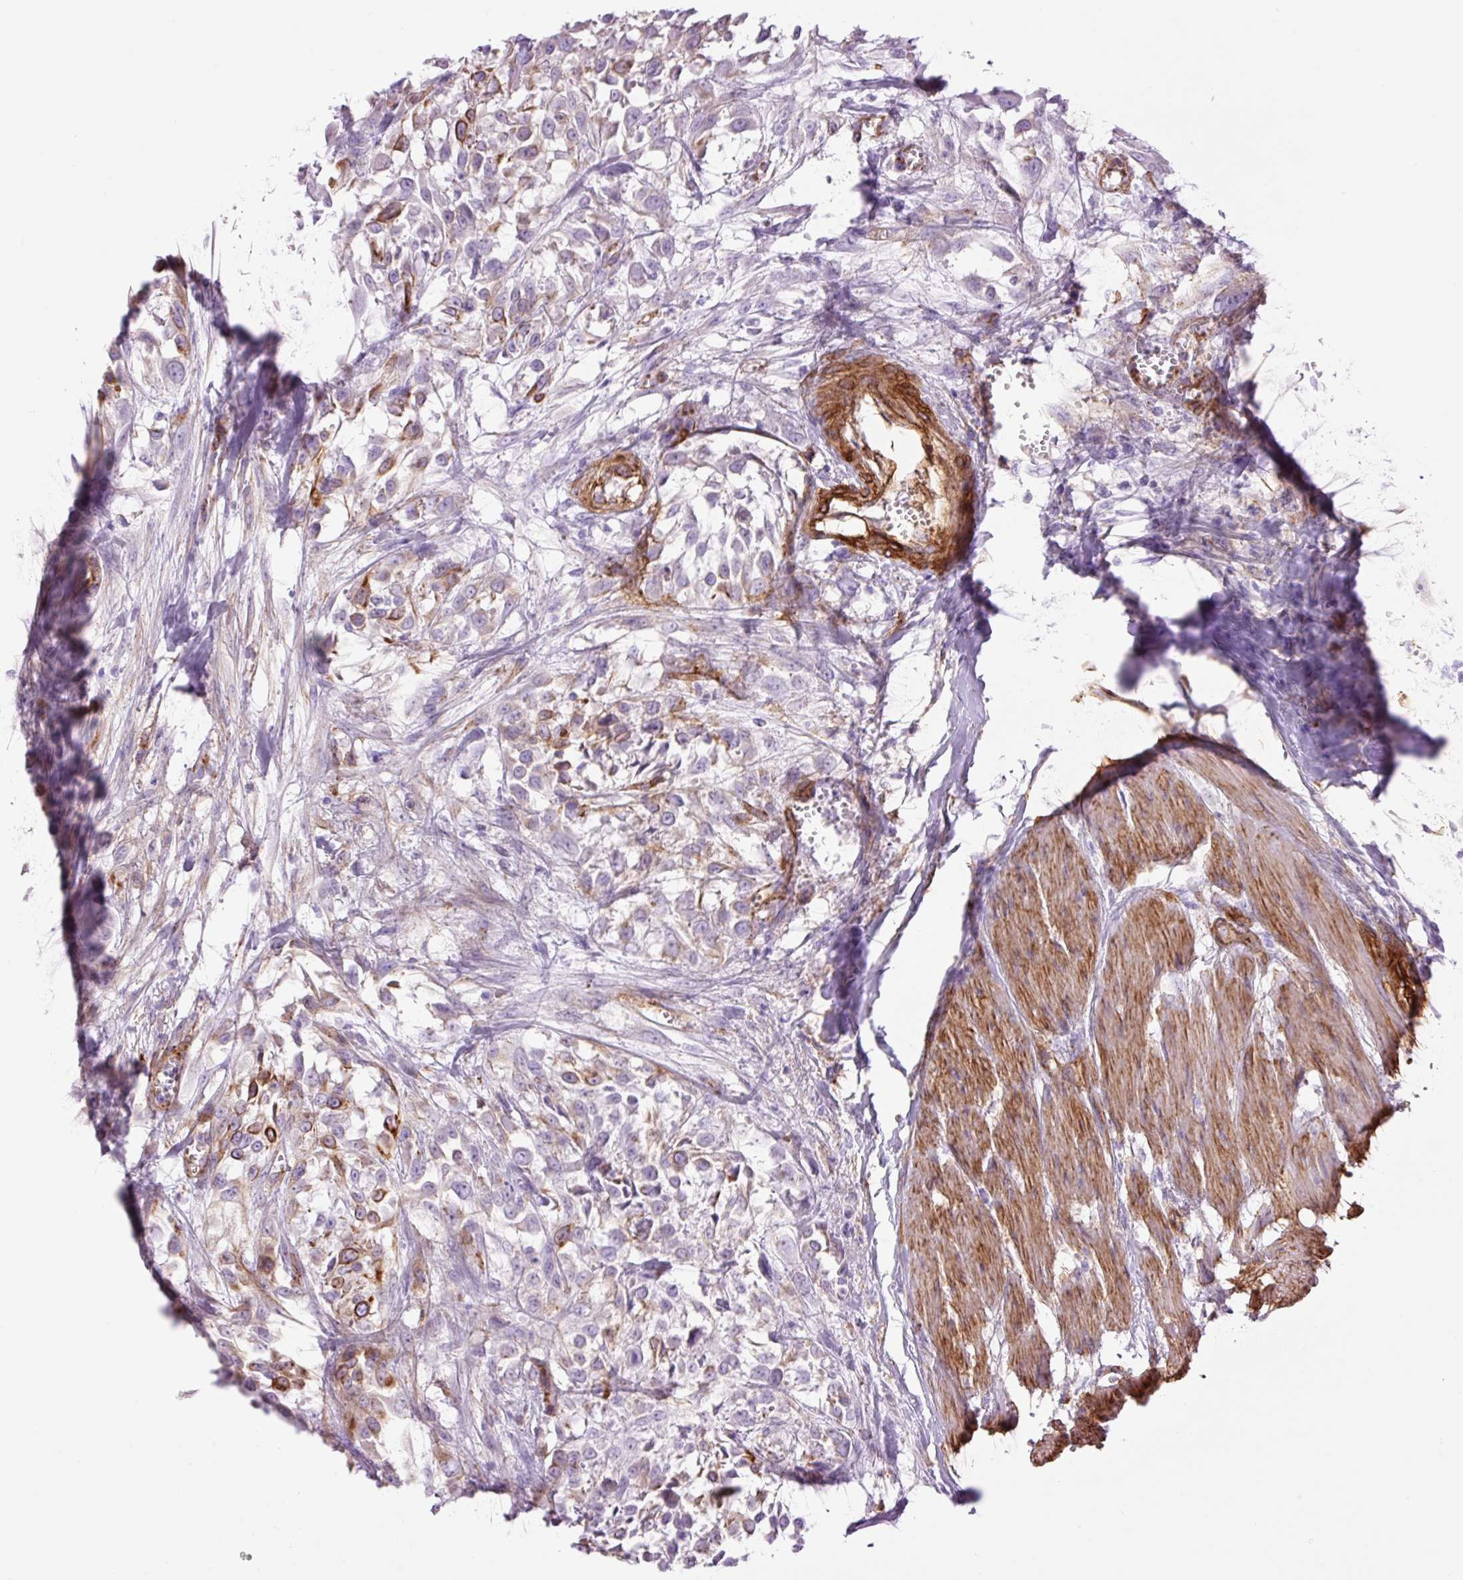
{"staining": {"intensity": "strong", "quantity": "<25%", "location": "cytoplasmic/membranous"}, "tissue": "urothelial cancer", "cell_type": "Tumor cells", "image_type": "cancer", "snomed": [{"axis": "morphology", "description": "Urothelial carcinoma, High grade"}, {"axis": "topography", "description": "Urinary bladder"}], "caption": "DAB (3,3'-diaminobenzidine) immunohistochemical staining of urothelial cancer shows strong cytoplasmic/membranous protein positivity in about <25% of tumor cells.", "gene": "CAV1", "patient": {"sex": "male", "age": 57}}